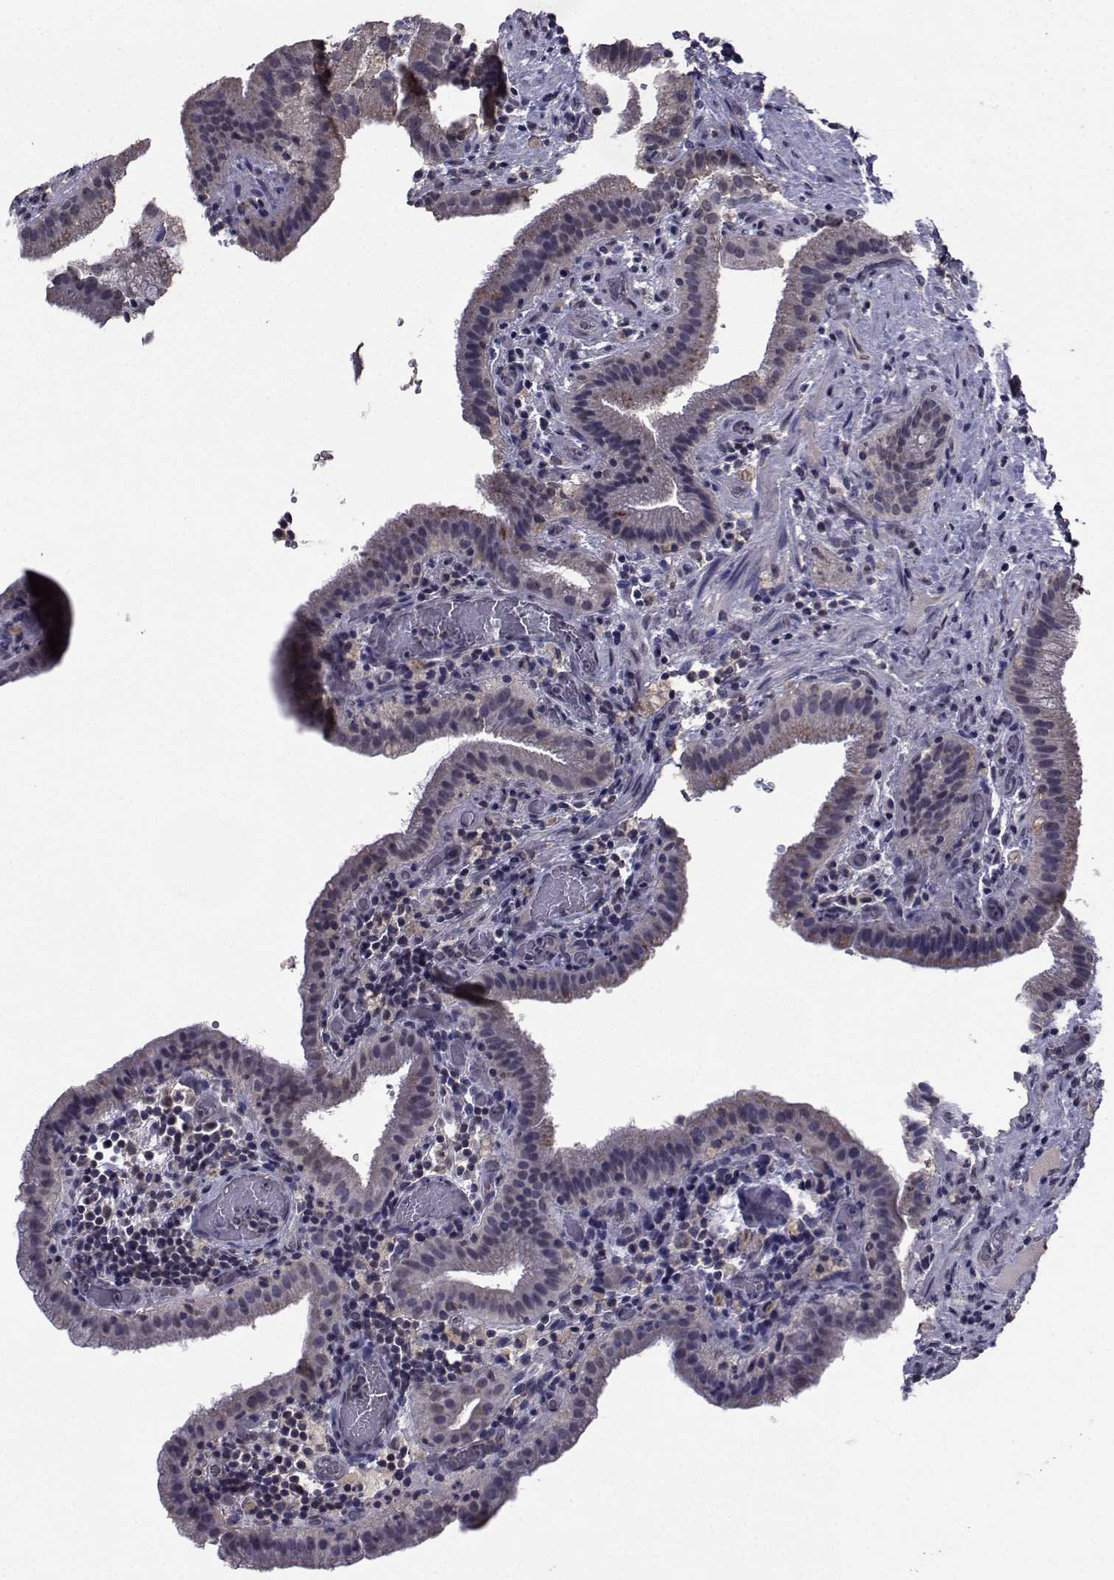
{"staining": {"intensity": "moderate", "quantity": "<25%", "location": "cytoplasmic/membranous"}, "tissue": "gallbladder", "cell_type": "Glandular cells", "image_type": "normal", "snomed": [{"axis": "morphology", "description": "Normal tissue, NOS"}, {"axis": "topography", "description": "Gallbladder"}], "caption": "Unremarkable gallbladder was stained to show a protein in brown. There is low levels of moderate cytoplasmic/membranous positivity in about <25% of glandular cells. The protein is stained brown, and the nuclei are stained in blue (DAB IHC with brightfield microscopy, high magnification).", "gene": "CYP2S1", "patient": {"sex": "male", "age": 62}}